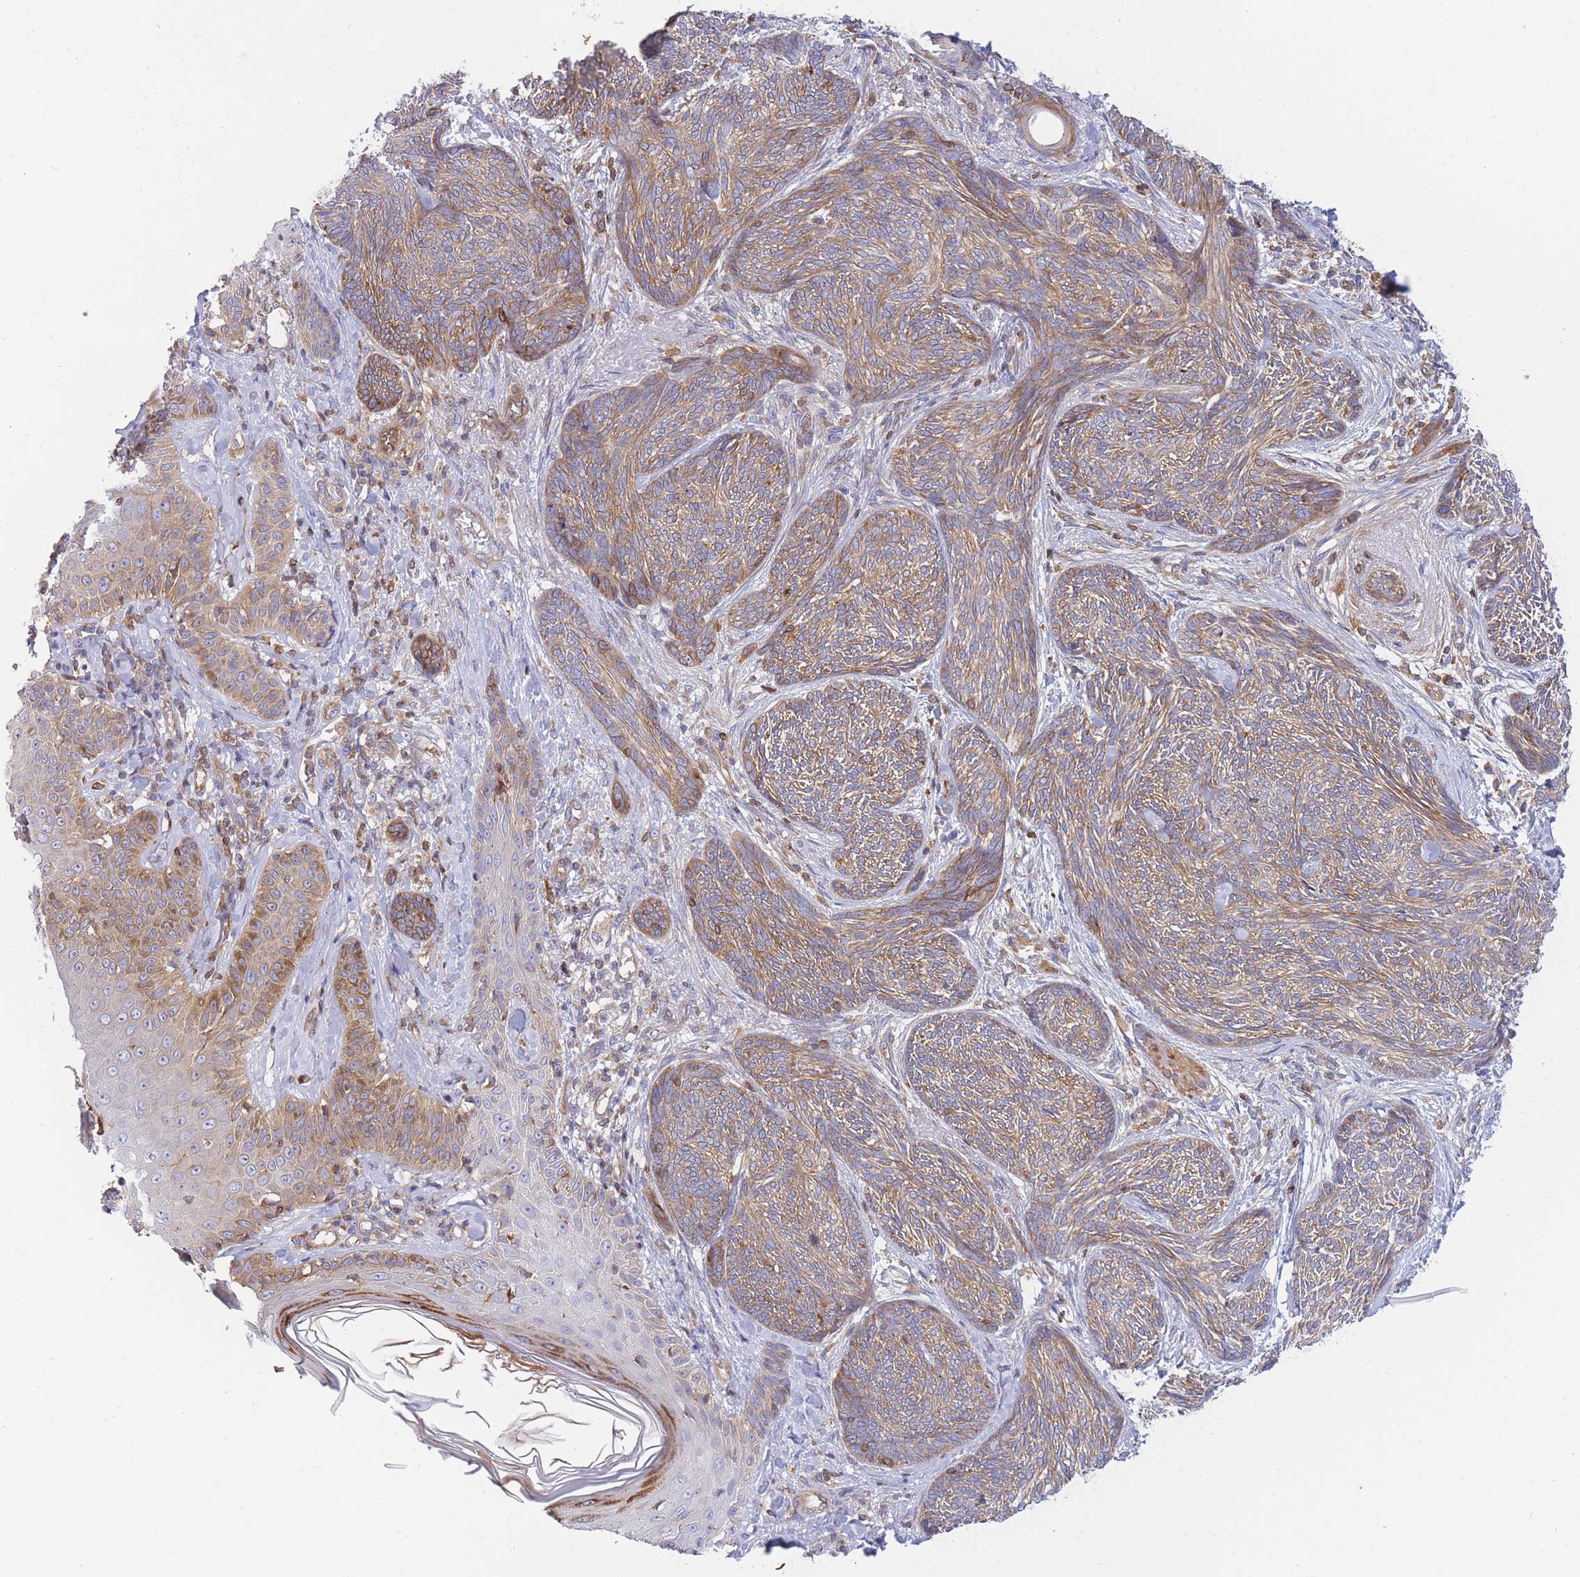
{"staining": {"intensity": "moderate", "quantity": ">75%", "location": "cytoplasmic/membranous"}, "tissue": "skin cancer", "cell_type": "Tumor cells", "image_type": "cancer", "snomed": [{"axis": "morphology", "description": "Basal cell carcinoma"}, {"axis": "topography", "description": "Skin"}], "caption": "A photomicrograph of human skin cancer stained for a protein reveals moderate cytoplasmic/membranous brown staining in tumor cells.", "gene": "REM1", "patient": {"sex": "male", "age": 73}}